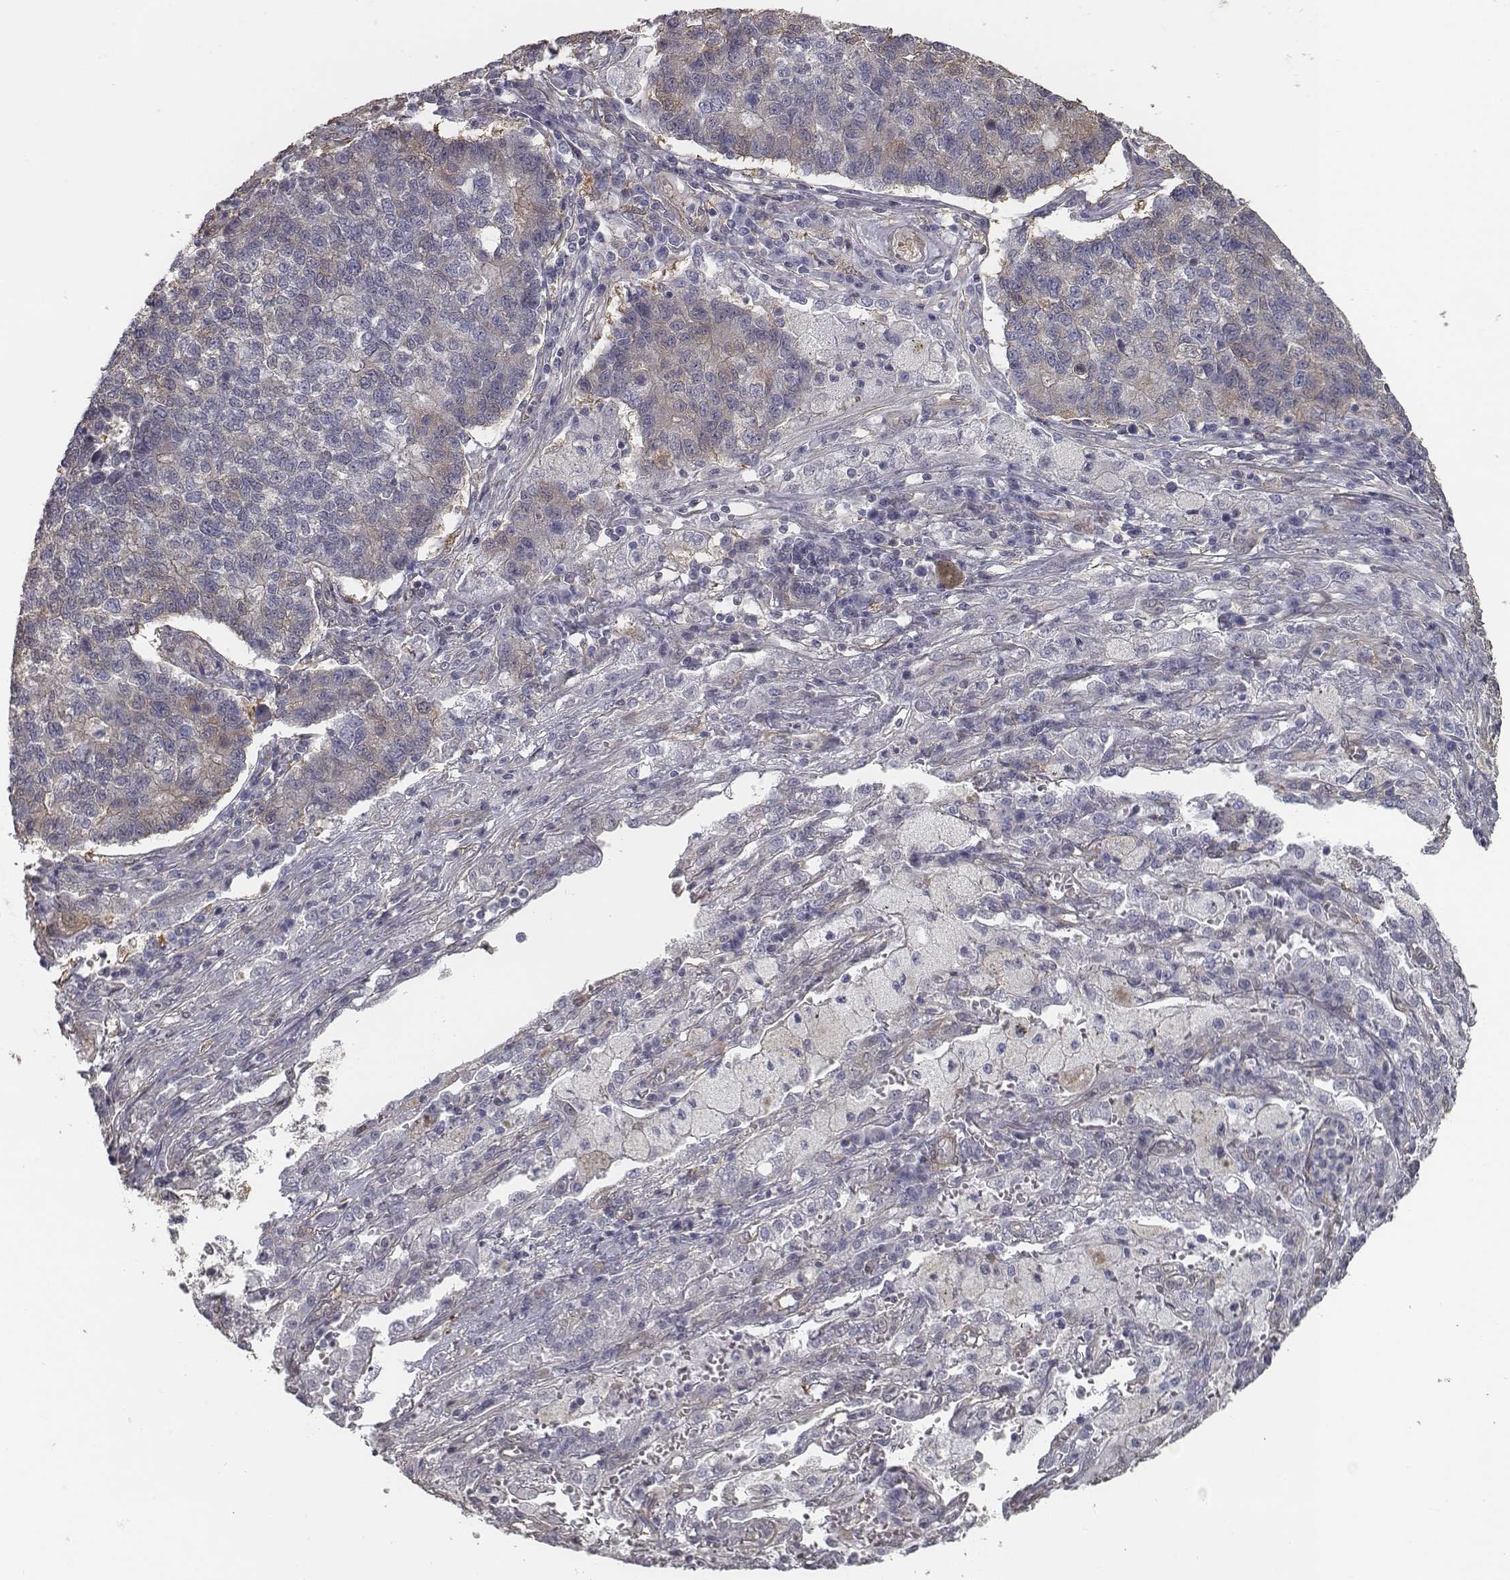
{"staining": {"intensity": "weak", "quantity": "25%-75%", "location": "cytoplasmic/membranous"}, "tissue": "lung cancer", "cell_type": "Tumor cells", "image_type": "cancer", "snomed": [{"axis": "morphology", "description": "Adenocarcinoma, NOS"}, {"axis": "topography", "description": "Lung"}], "caption": "Lung cancer stained with immunohistochemistry (IHC) displays weak cytoplasmic/membranous expression in approximately 25%-75% of tumor cells.", "gene": "ISYNA1", "patient": {"sex": "male", "age": 57}}